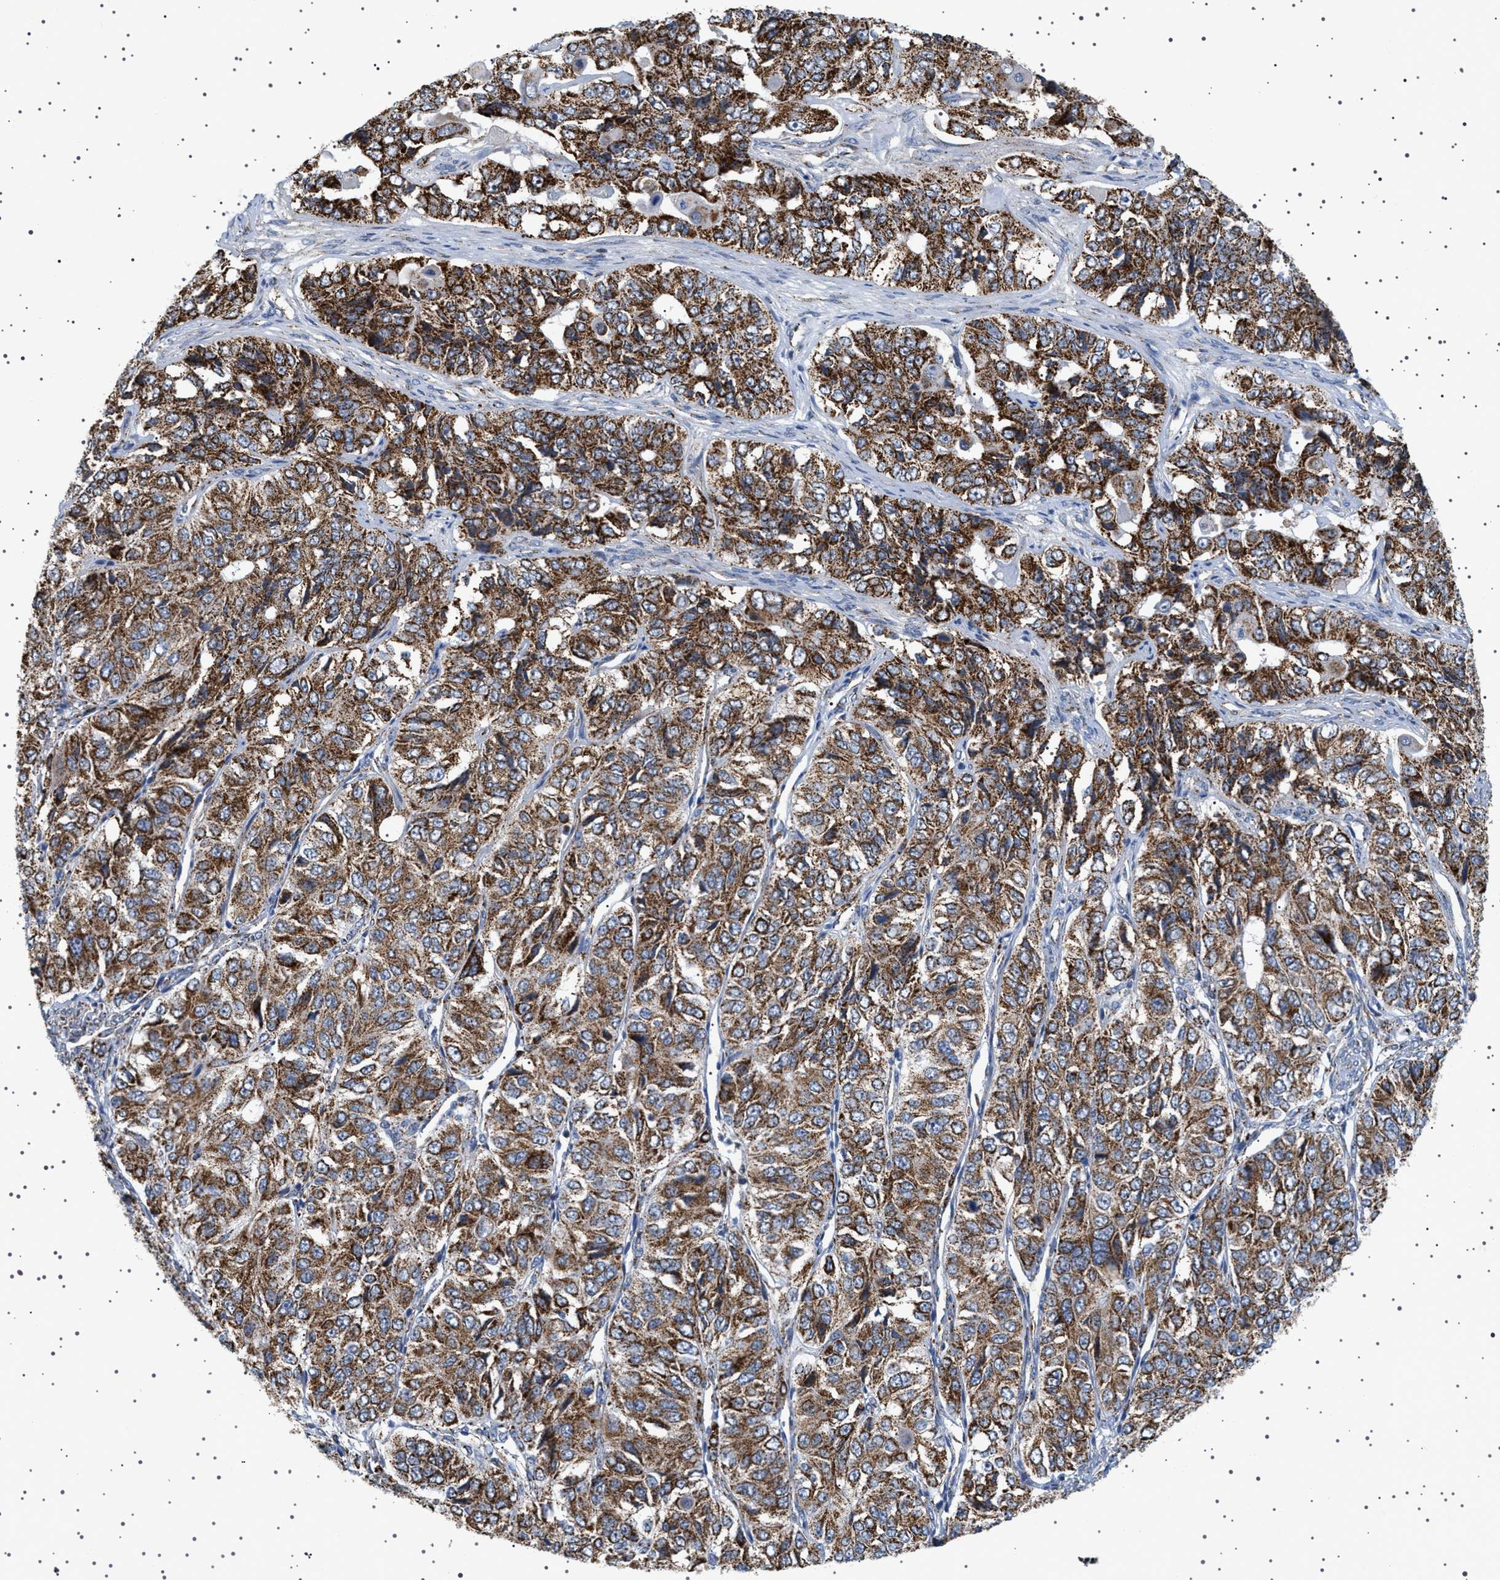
{"staining": {"intensity": "strong", "quantity": ">75%", "location": "cytoplasmic/membranous"}, "tissue": "ovarian cancer", "cell_type": "Tumor cells", "image_type": "cancer", "snomed": [{"axis": "morphology", "description": "Carcinoma, endometroid"}, {"axis": "topography", "description": "Ovary"}], "caption": "The image demonstrates staining of ovarian endometroid carcinoma, revealing strong cytoplasmic/membranous protein staining (brown color) within tumor cells. Ihc stains the protein in brown and the nuclei are stained blue.", "gene": "UBXN8", "patient": {"sex": "female", "age": 51}}